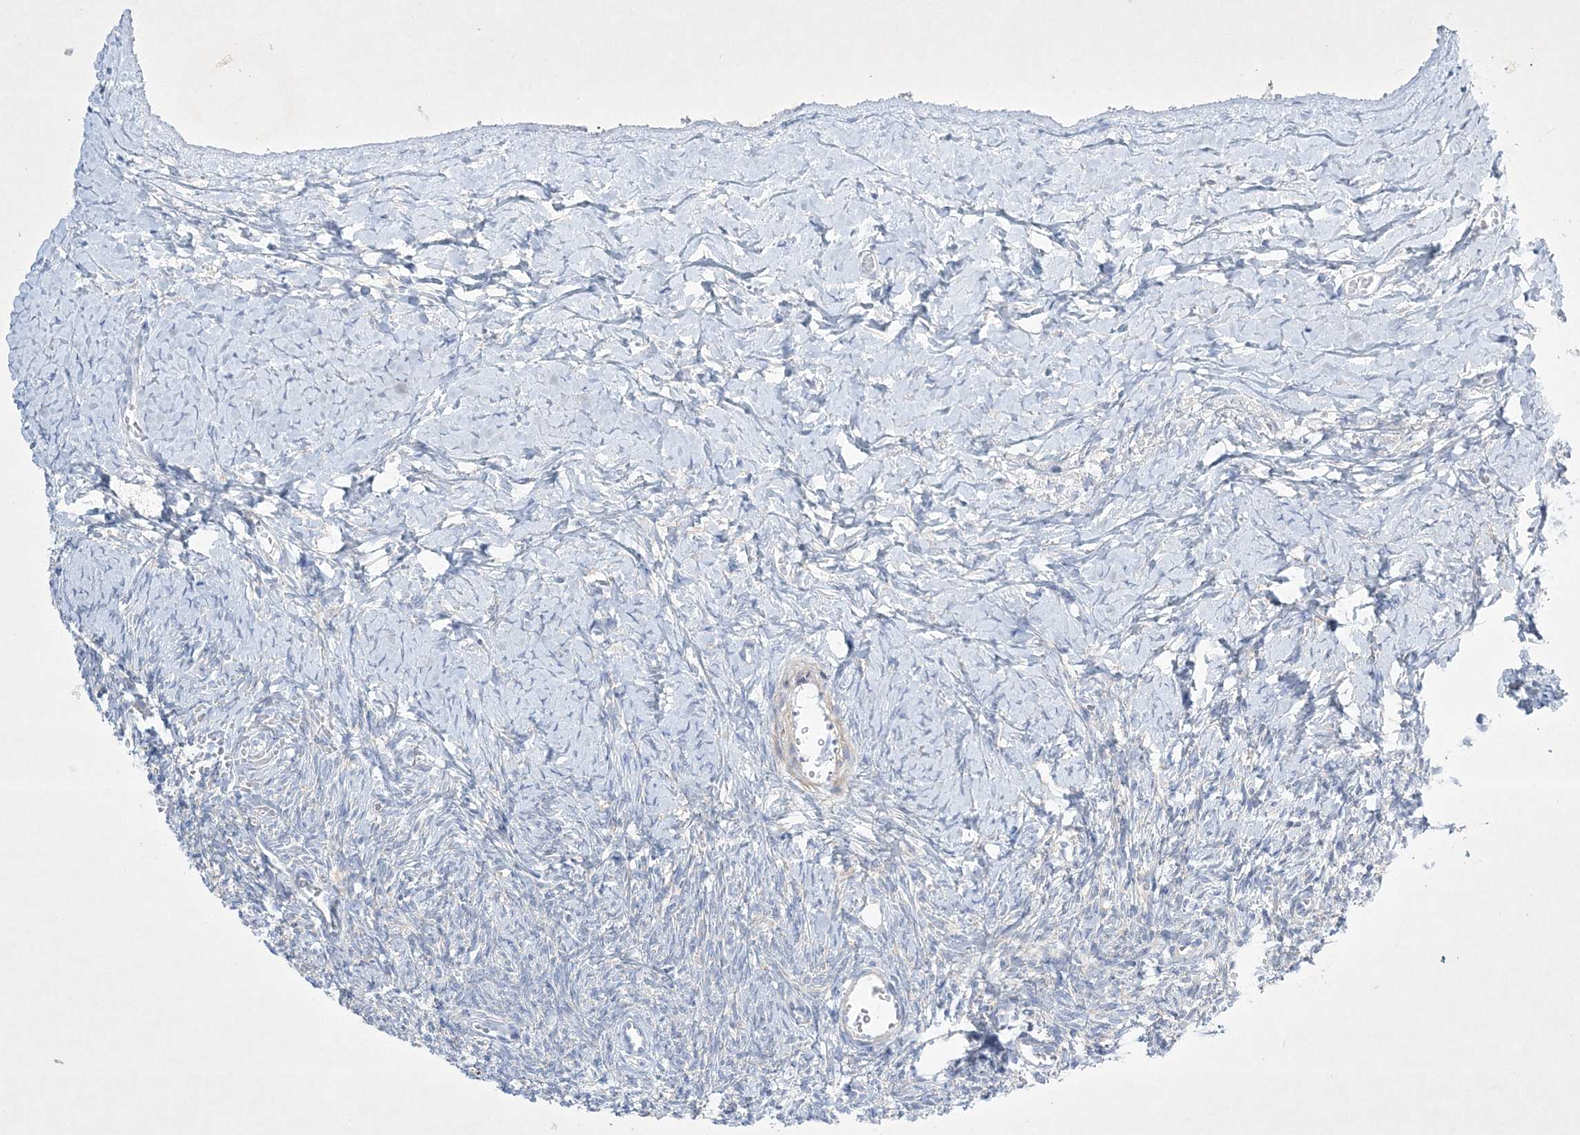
{"staining": {"intensity": "weak", "quantity": ">75%", "location": "cytoplasmic/membranous"}, "tissue": "ovary", "cell_type": "Follicle cells", "image_type": "normal", "snomed": [{"axis": "morphology", "description": "Normal tissue, NOS"}, {"axis": "morphology", "description": "Developmental malformation"}, {"axis": "topography", "description": "Ovary"}], "caption": "Immunohistochemical staining of unremarkable ovary shows low levels of weak cytoplasmic/membranous expression in about >75% of follicle cells.", "gene": "FARSB", "patient": {"sex": "female", "age": 39}}